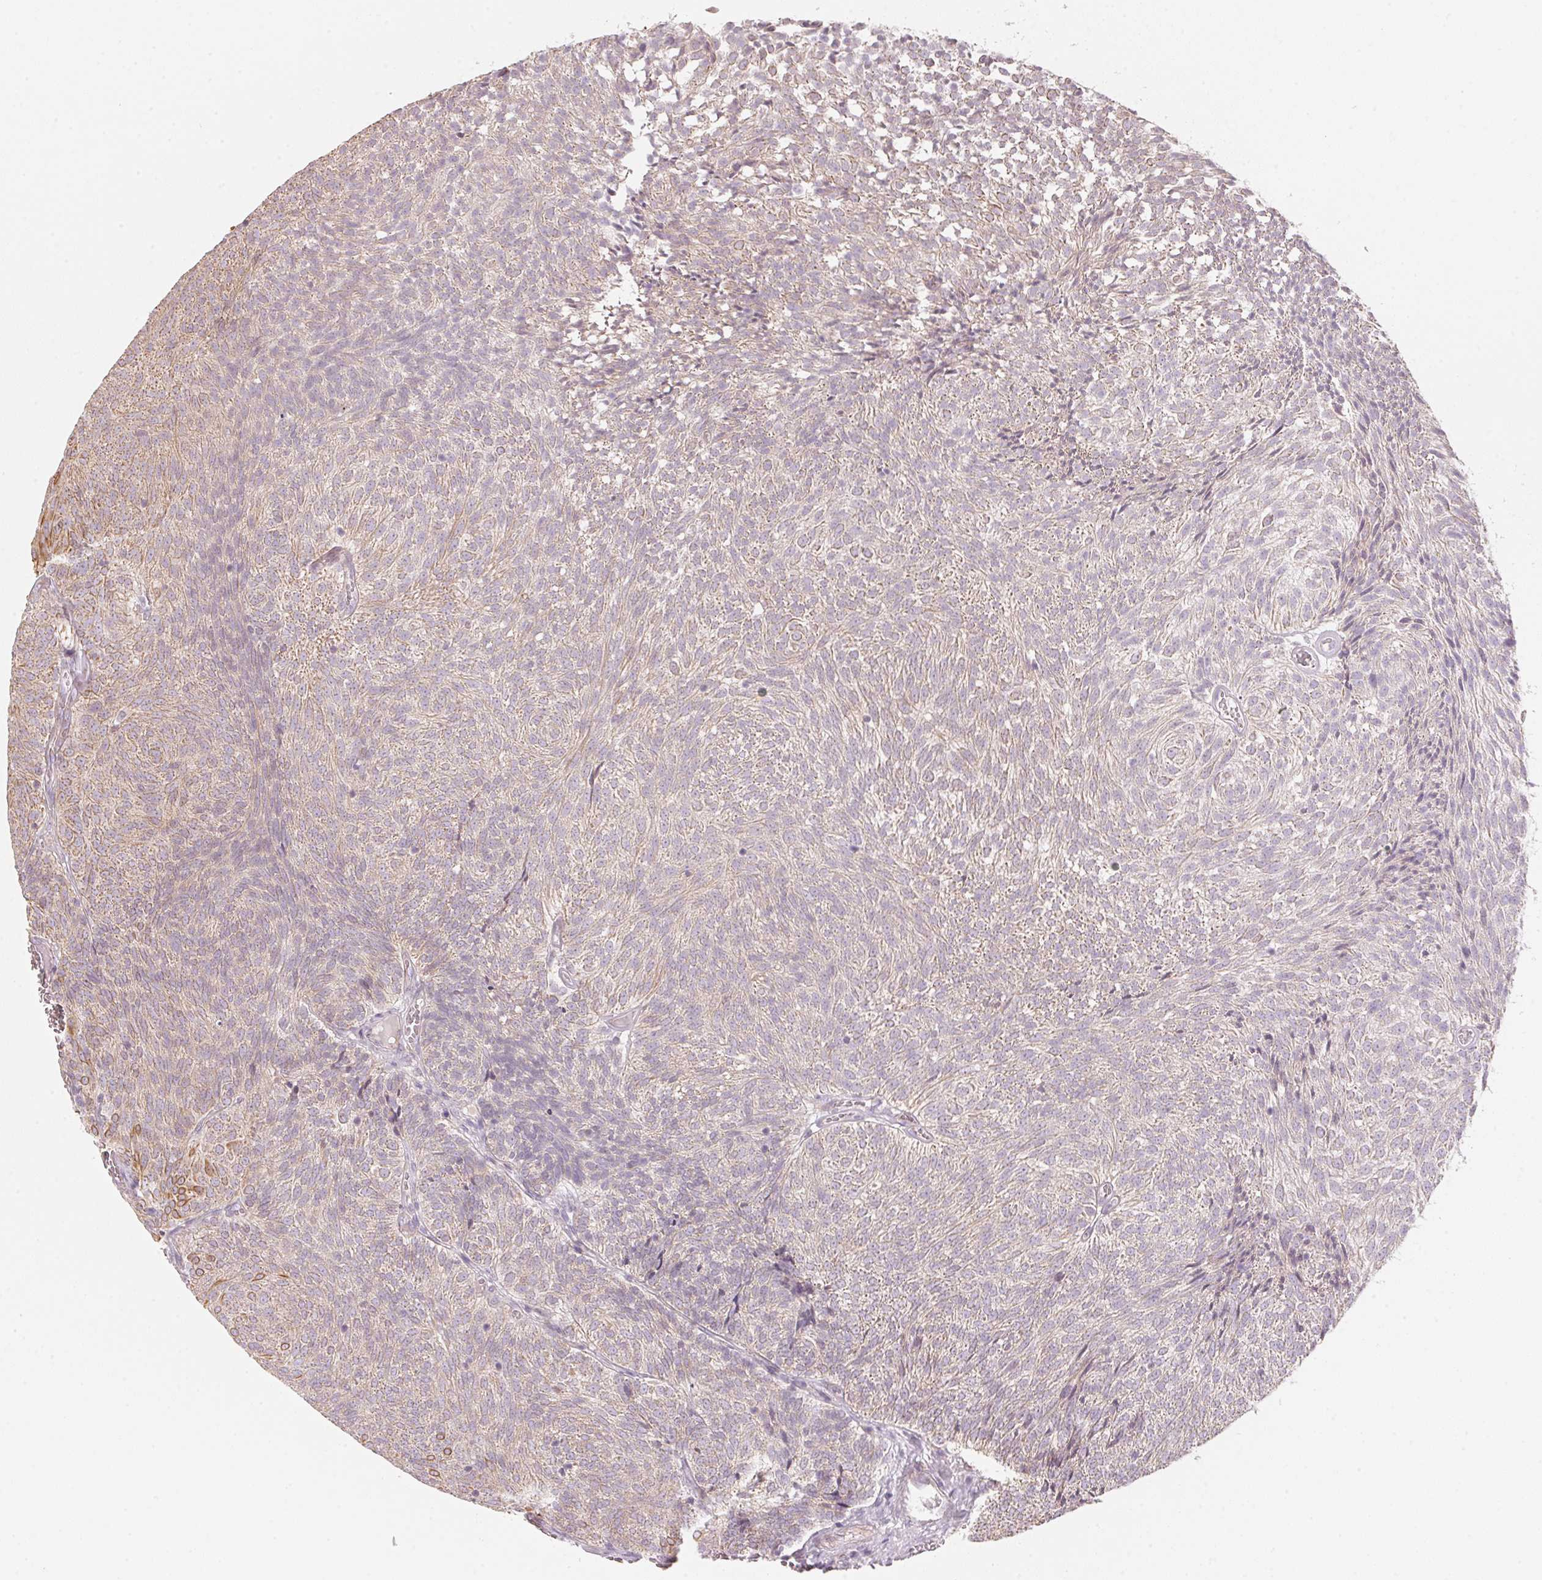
{"staining": {"intensity": "moderate", "quantity": "<25%", "location": "cytoplasmic/membranous"}, "tissue": "urothelial cancer", "cell_type": "Tumor cells", "image_type": "cancer", "snomed": [{"axis": "morphology", "description": "Urothelial carcinoma, Low grade"}, {"axis": "topography", "description": "Urinary bladder"}], "caption": "Immunohistochemistry (IHC) of urothelial carcinoma (low-grade) displays low levels of moderate cytoplasmic/membranous staining in approximately <25% of tumor cells. (Stains: DAB in brown, nuclei in blue, Microscopy: brightfield microscopy at high magnification).", "gene": "BLOC1S2", "patient": {"sex": "male", "age": 77}}